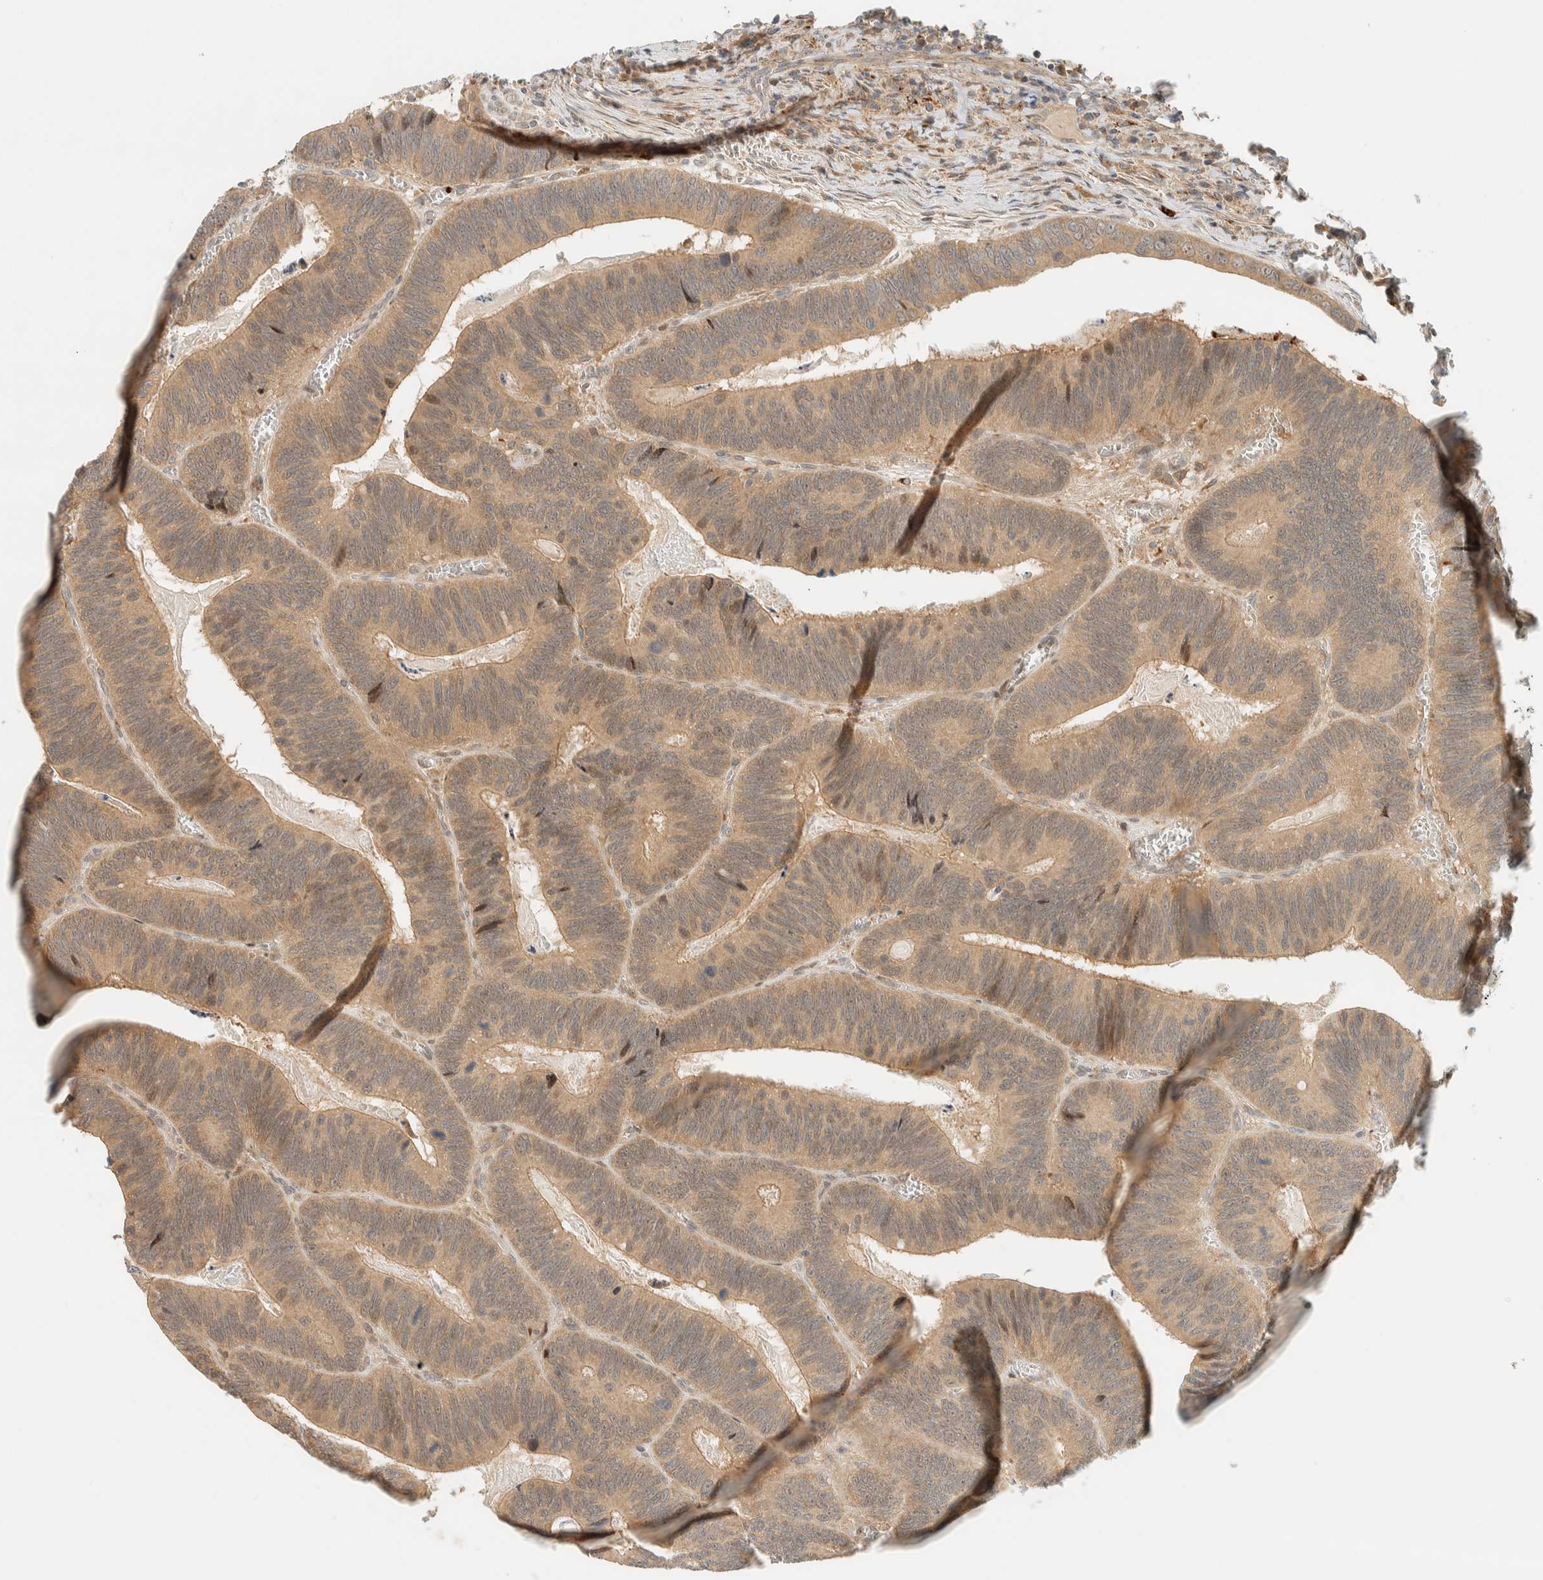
{"staining": {"intensity": "weak", "quantity": ">75%", "location": "cytoplasmic/membranous"}, "tissue": "colorectal cancer", "cell_type": "Tumor cells", "image_type": "cancer", "snomed": [{"axis": "morphology", "description": "Inflammation, NOS"}, {"axis": "morphology", "description": "Adenocarcinoma, NOS"}, {"axis": "topography", "description": "Colon"}], "caption": "DAB (3,3'-diaminobenzidine) immunohistochemical staining of colorectal cancer demonstrates weak cytoplasmic/membranous protein positivity in approximately >75% of tumor cells. The staining is performed using DAB (3,3'-diaminobenzidine) brown chromogen to label protein expression. The nuclei are counter-stained blue using hematoxylin.", "gene": "CCDC171", "patient": {"sex": "male", "age": 72}}